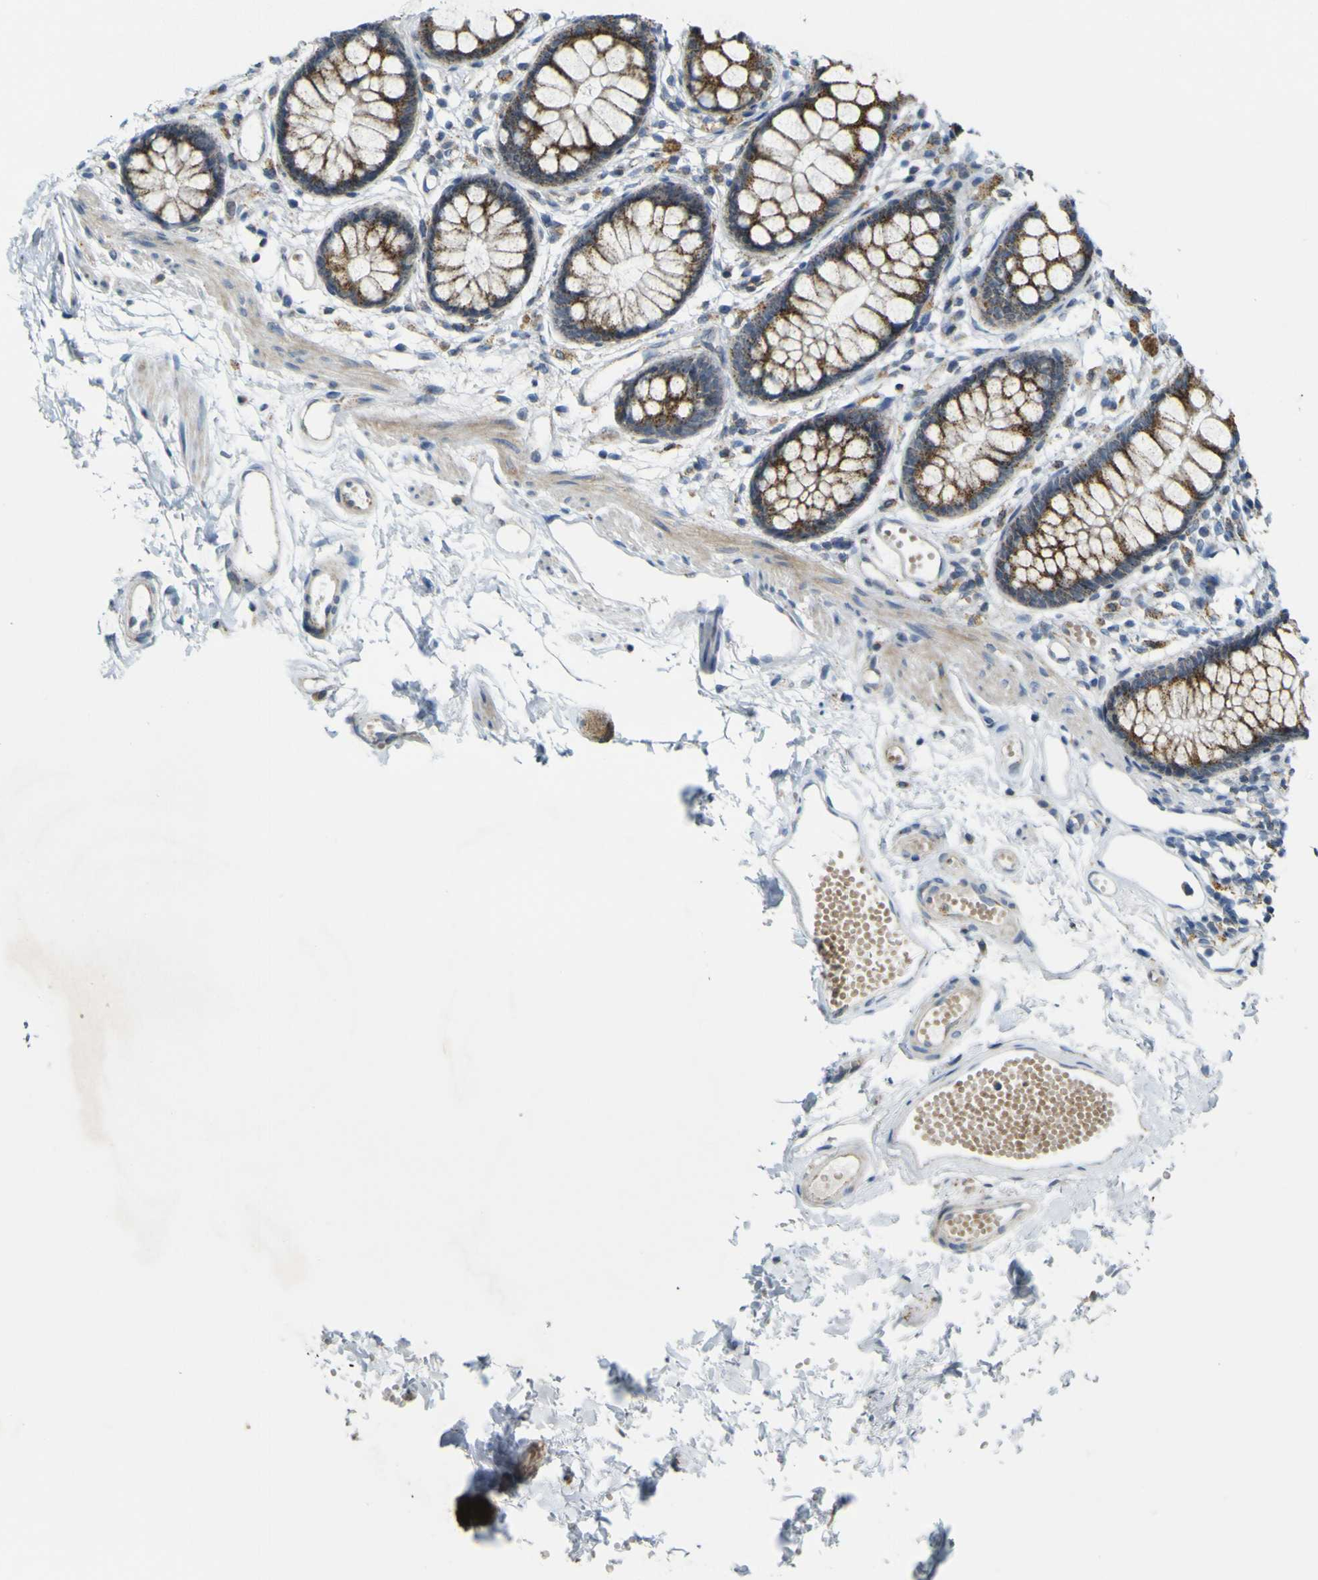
{"staining": {"intensity": "strong", "quantity": ">75%", "location": "cytoplasmic/membranous"}, "tissue": "rectum", "cell_type": "Glandular cells", "image_type": "normal", "snomed": [{"axis": "morphology", "description": "Normal tissue, NOS"}, {"axis": "topography", "description": "Rectum"}], "caption": "An immunohistochemistry photomicrograph of unremarkable tissue is shown. Protein staining in brown highlights strong cytoplasmic/membranous positivity in rectum within glandular cells.", "gene": "ACBD5", "patient": {"sex": "female", "age": 66}}